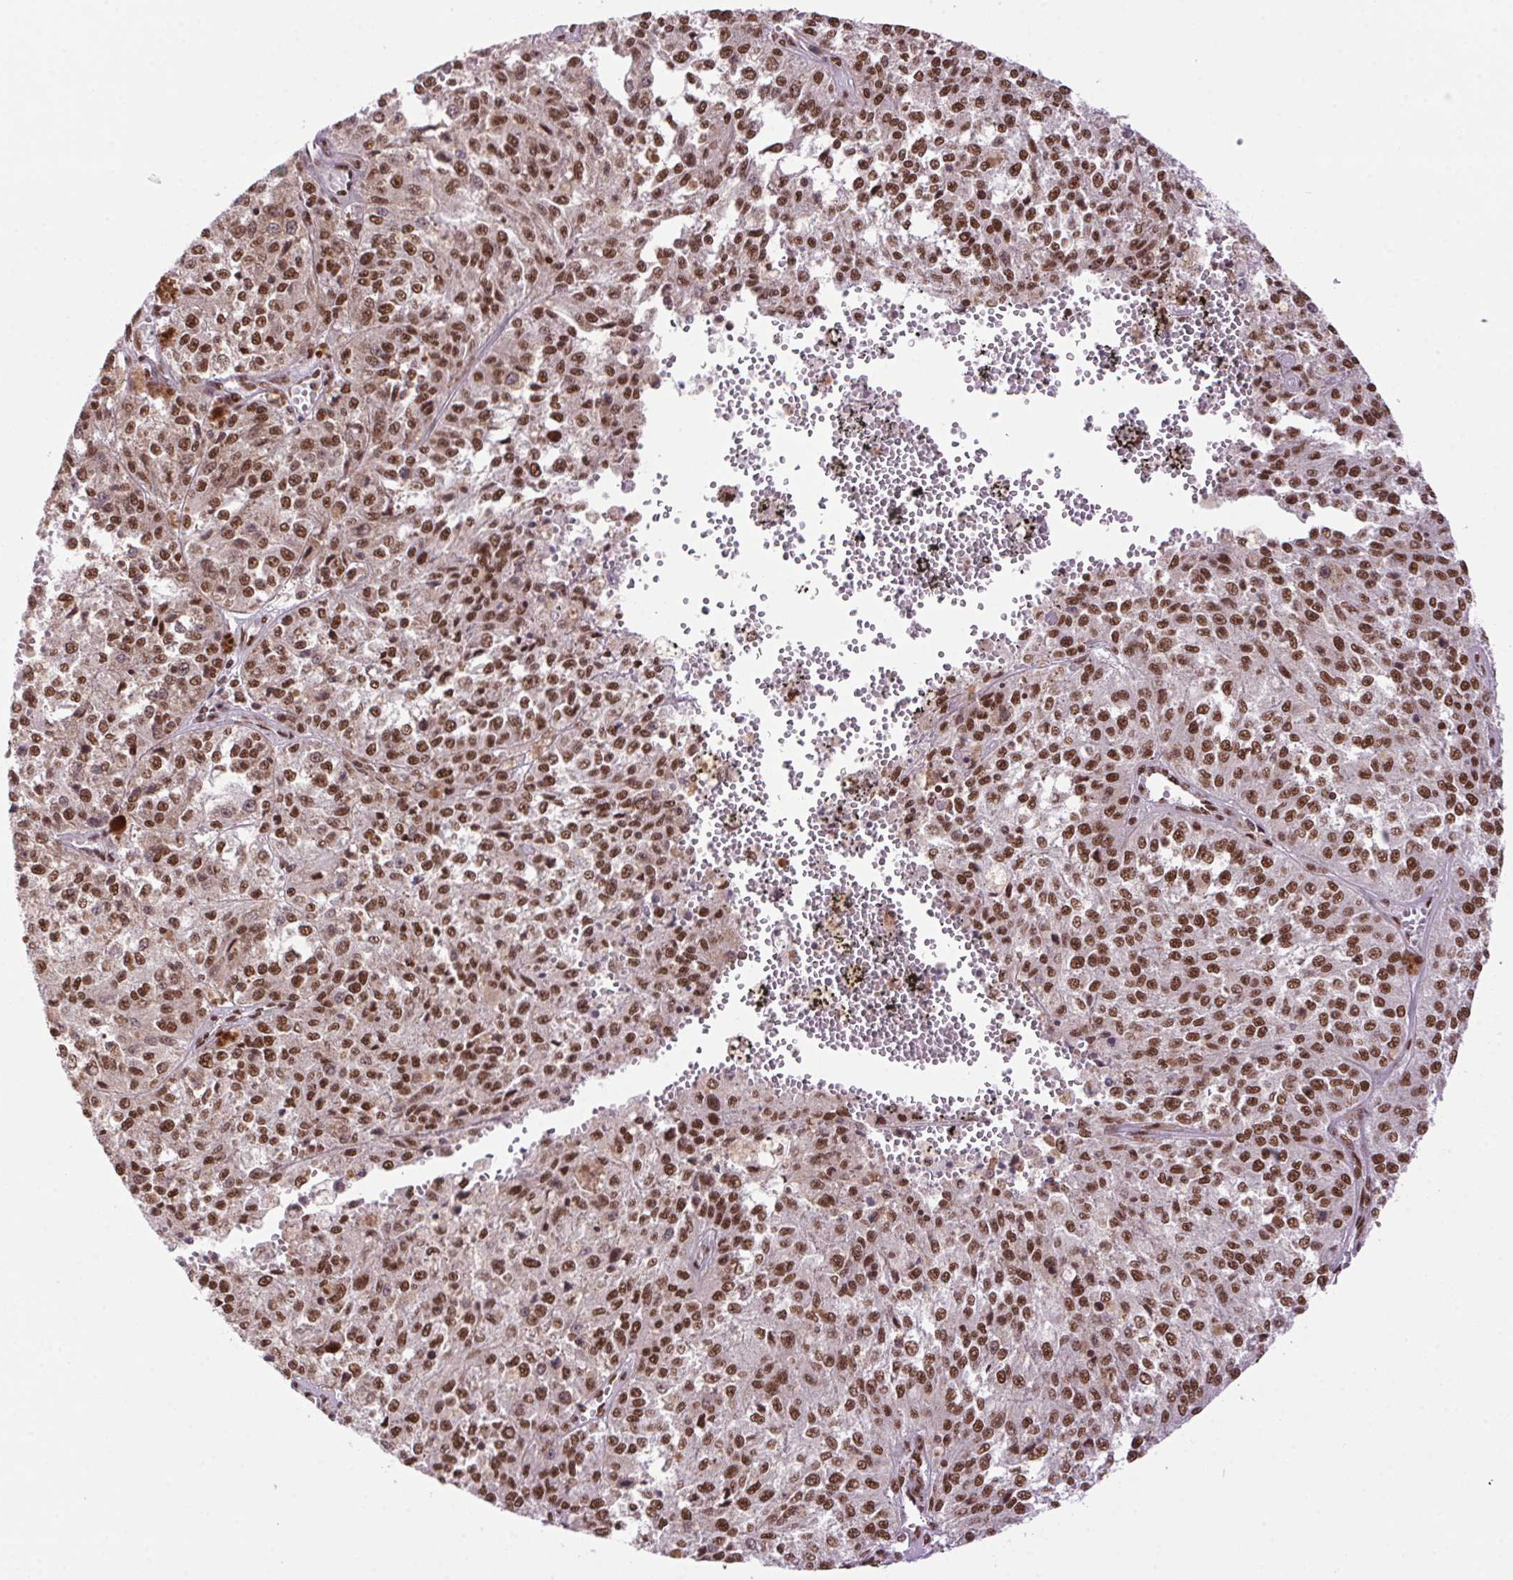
{"staining": {"intensity": "moderate", "quantity": ">75%", "location": "nuclear"}, "tissue": "melanoma", "cell_type": "Tumor cells", "image_type": "cancer", "snomed": [{"axis": "morphology", "description": "Malignant melanoma, Metastatic site"}, {"axis": "topography", "description": "Lymph node"}], "caption": "DAB (3,3'-diaminobenzidine) immunohistochemical staining of melanoma demonstrates moderate nuclear protein positivity in approximately >75% of tumor cells.", "gene": "ZNF207", "patient": {"sex": "female", "age": 64}}